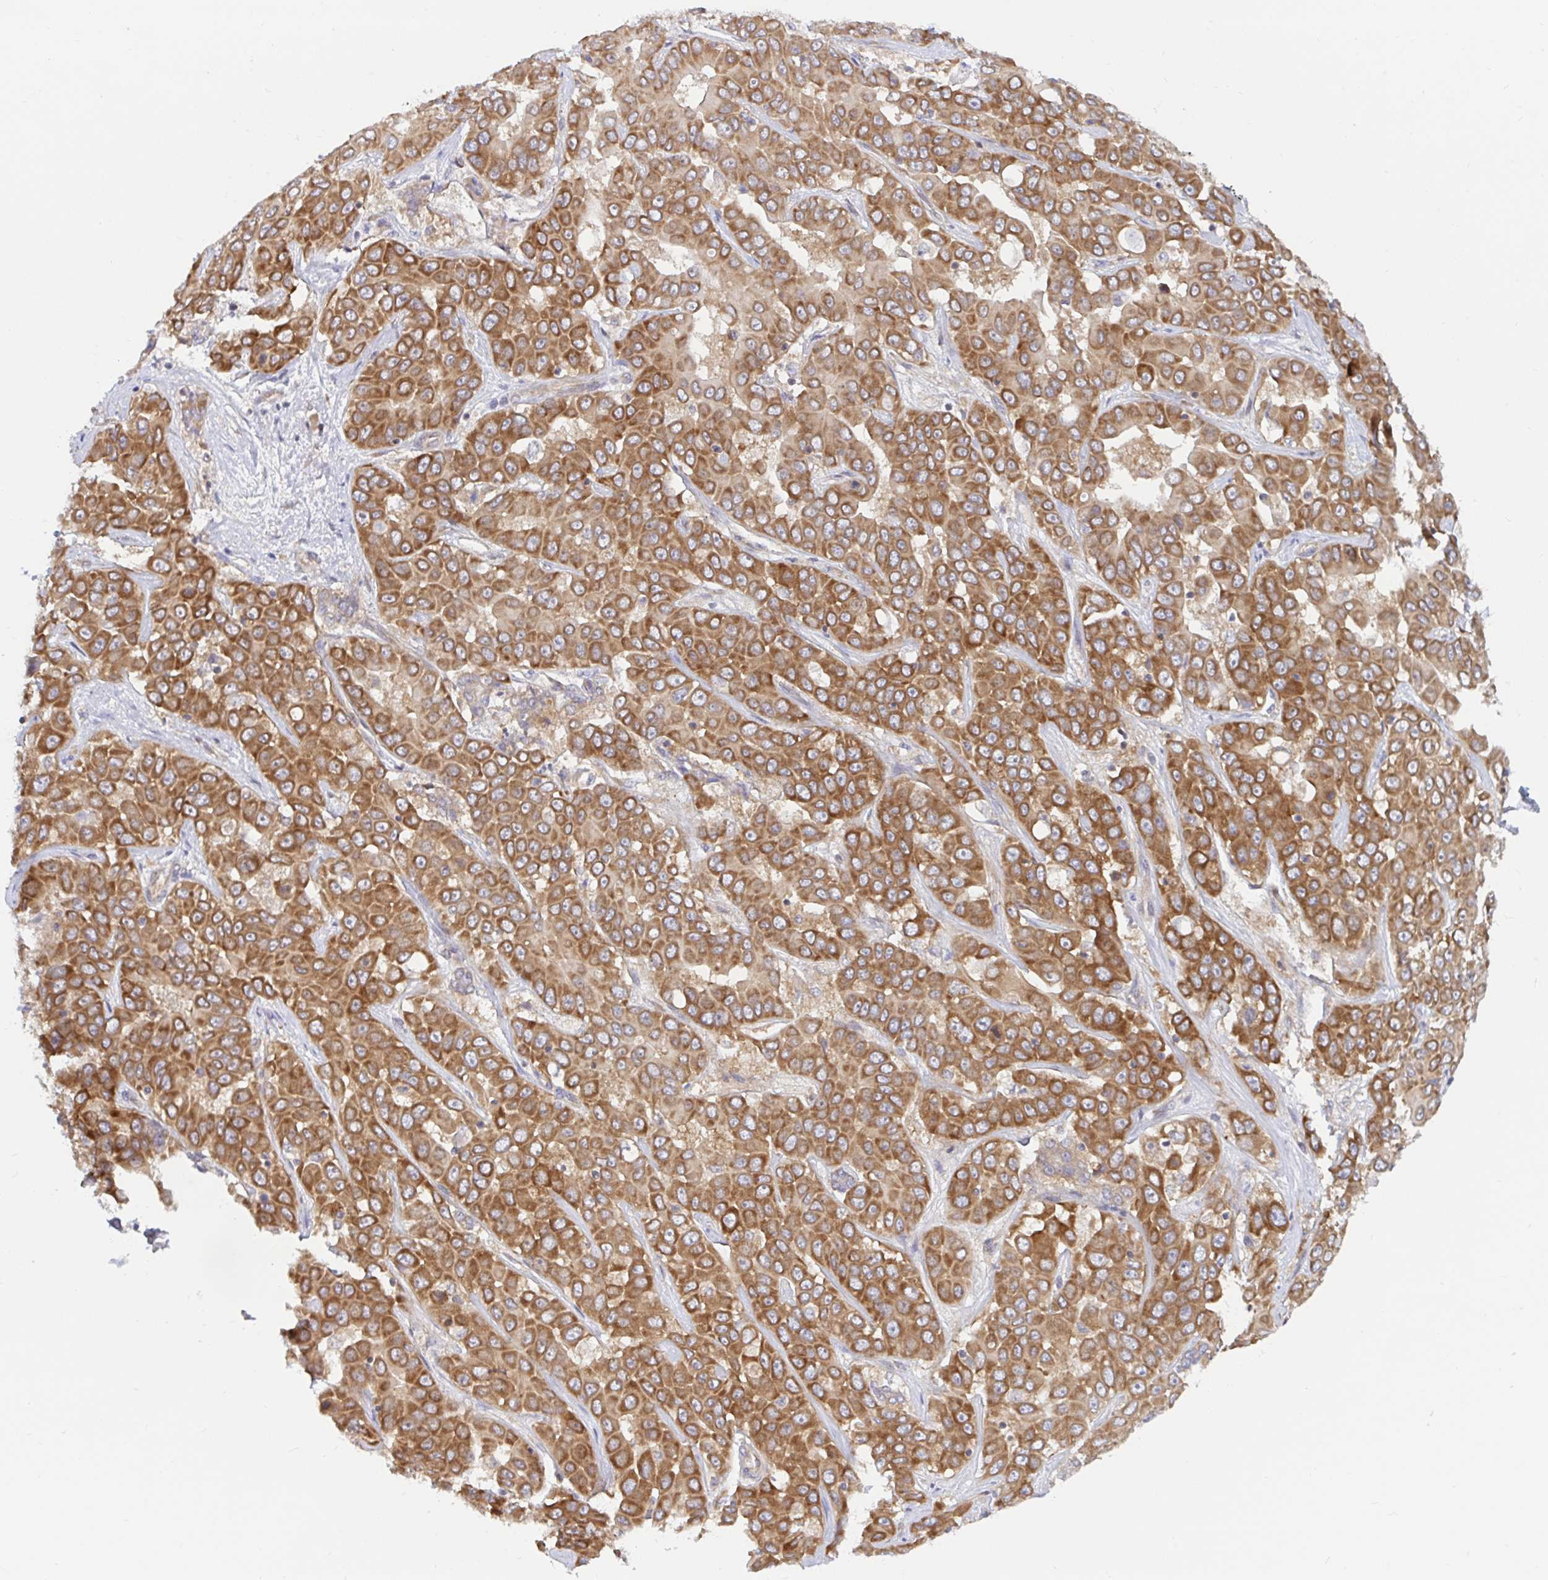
{"staining": {"intensity": "strong", "quantity": ">75%", "location": "cytoplasmic/membranous"}, "tissue": "liver cancer", "cell_type": "Tumor cells", "image_type": "cancer", "snomed": [{"axis": "morphology", "description": "Cholangiocarcinoma"}, {"axis": "topography", "description": "Liver"}], "caption": "Liver cancer (cholangiocarcinoma) was stained to show a protein in brown. There is high levels of strong cytoplasmic/membranous expression in about >75% of tumor cells. (brown staining indicates protein expression, while blue staining denotes nuclei).", "gene": "LARP1", "patient": {"sex": "female", "age": 52}}